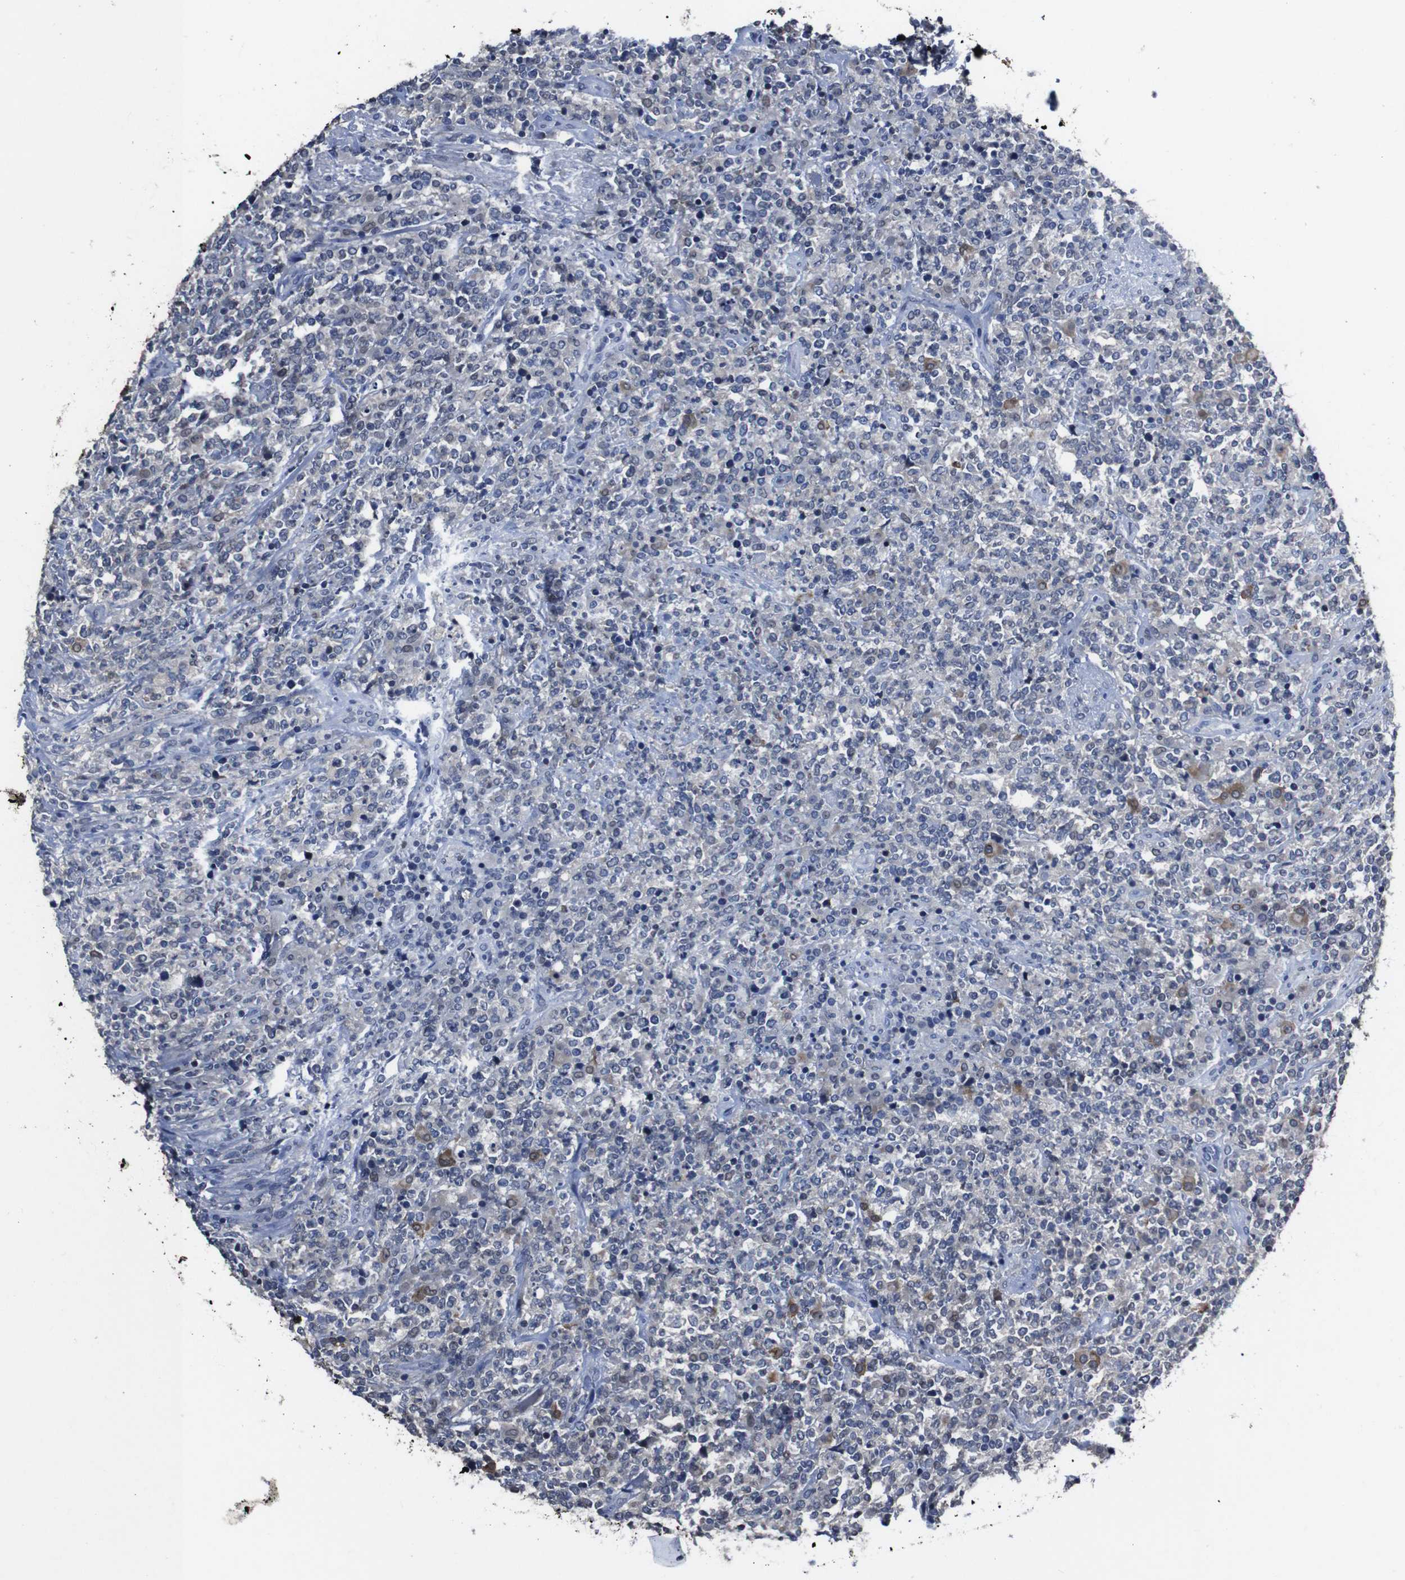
{"staining": {"intensity": "negative", "quantity": "none", "location": "none"}, "tissue": "lymphoma", "cell_type": "Tumor cells", "image_type": "cancer", "snomed": [{"axis": "morphology", "description": "Malignant lymphoma, non-Hodgkin's type, High grade"}, {"axis": "topography", "description": "Soft tissue"}], "caption": "This is a micrograph of IHC staining of high-grade malignant lymphoma, non-Hodgkin's type, which shows no staining in tumor cells.", "gene": "SEMA4B", "patient": {"sex": "male", "age": 18}}